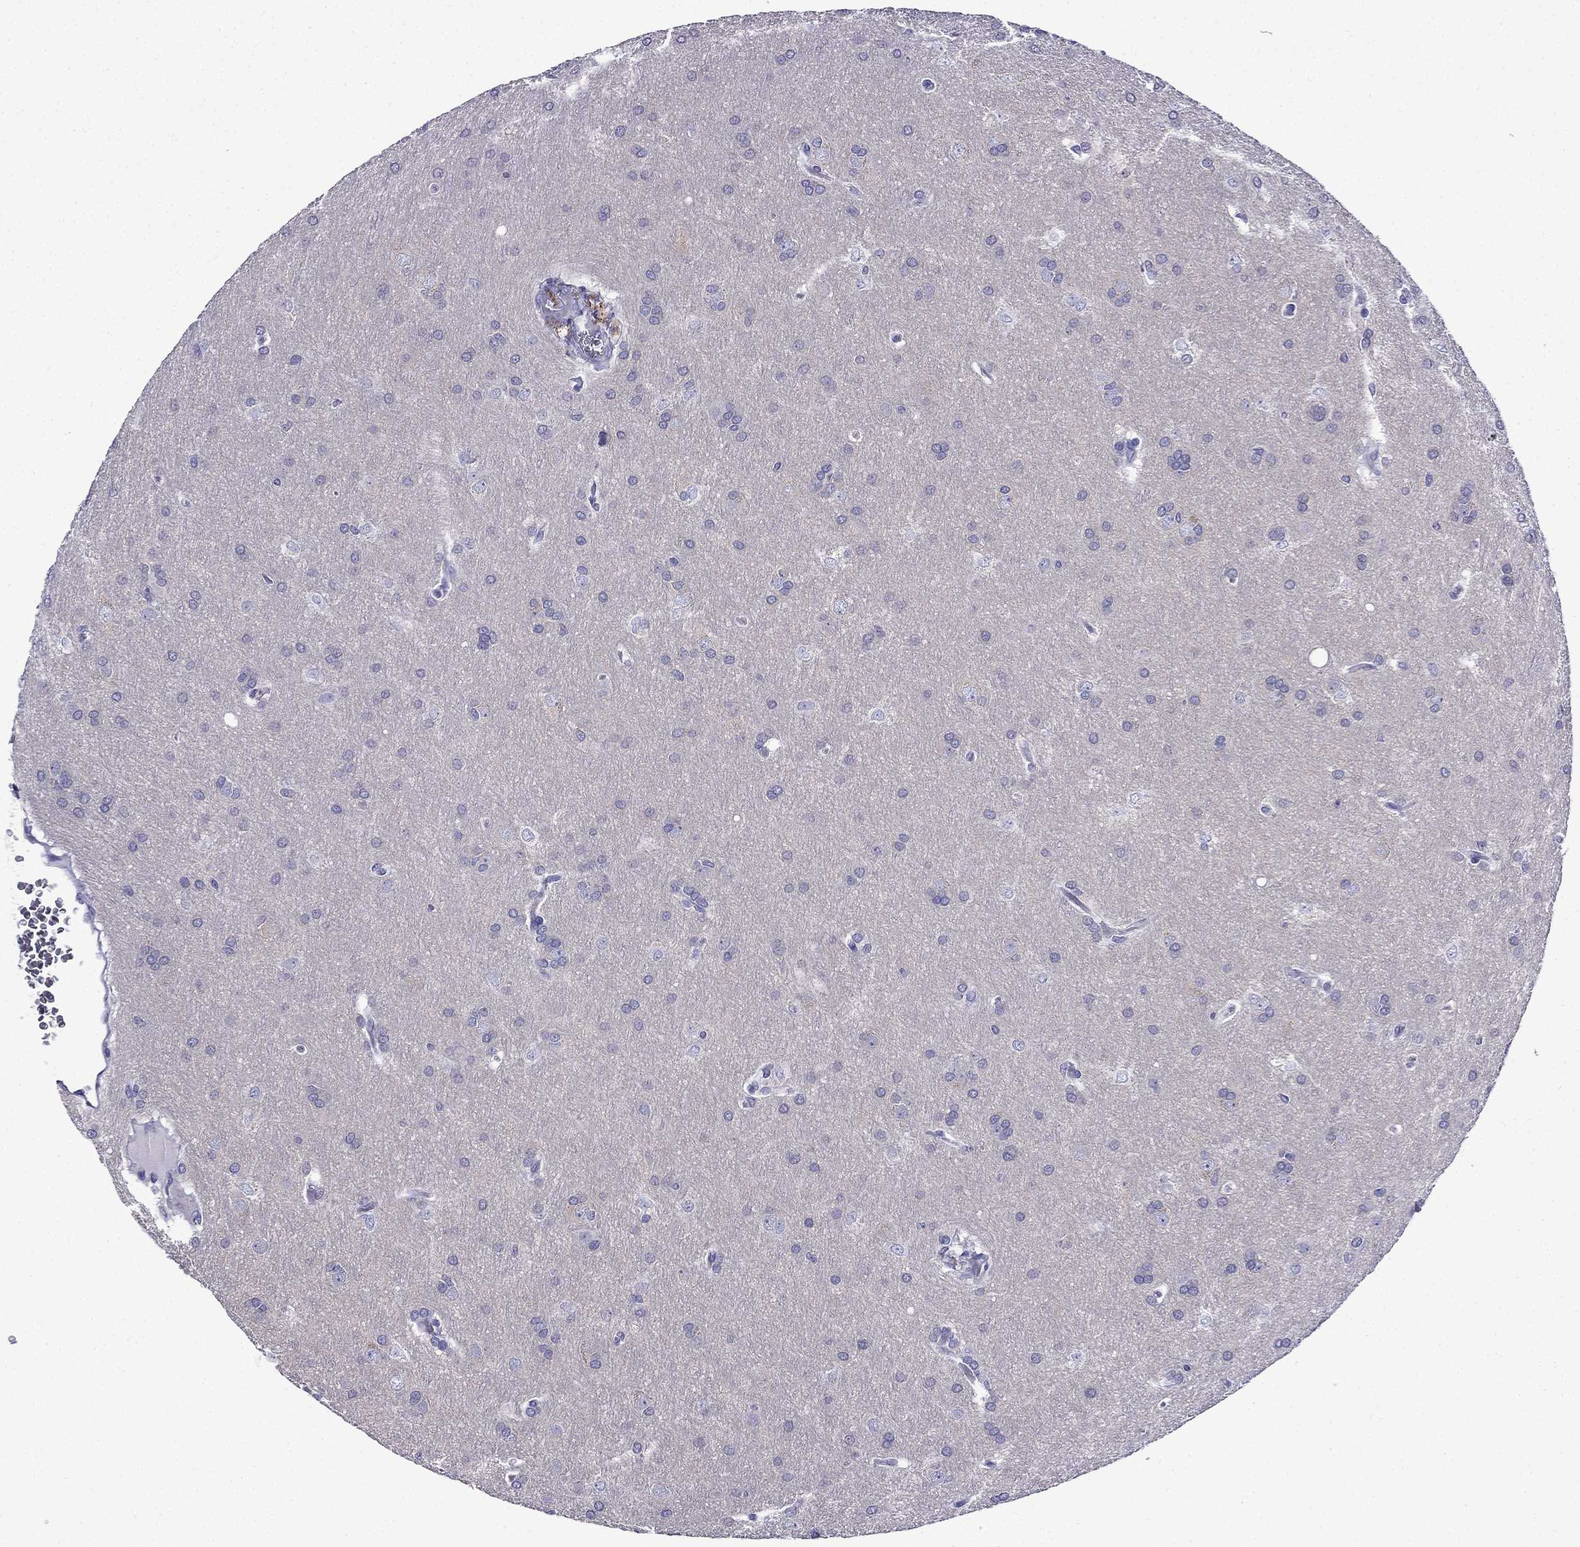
{"staining": {"intensity": "negative", "quantity": "none", "location": "none"}, "tissue": "glioma", "cell_type": "Tumor cells", "image_type": "cancer", "snomed": [{"axis": "morphology", "description": "Glioma, malignant, Low grade"}, {"axis": "topography", "description": "Brain"}], "caption": "This is a micrograph of immunohistochemistry staining of low-grade glioma (malignant), which shows no staining in tumor cells.", "gene": "ERC2", "patient": {"sex": "female", "age": 32}}